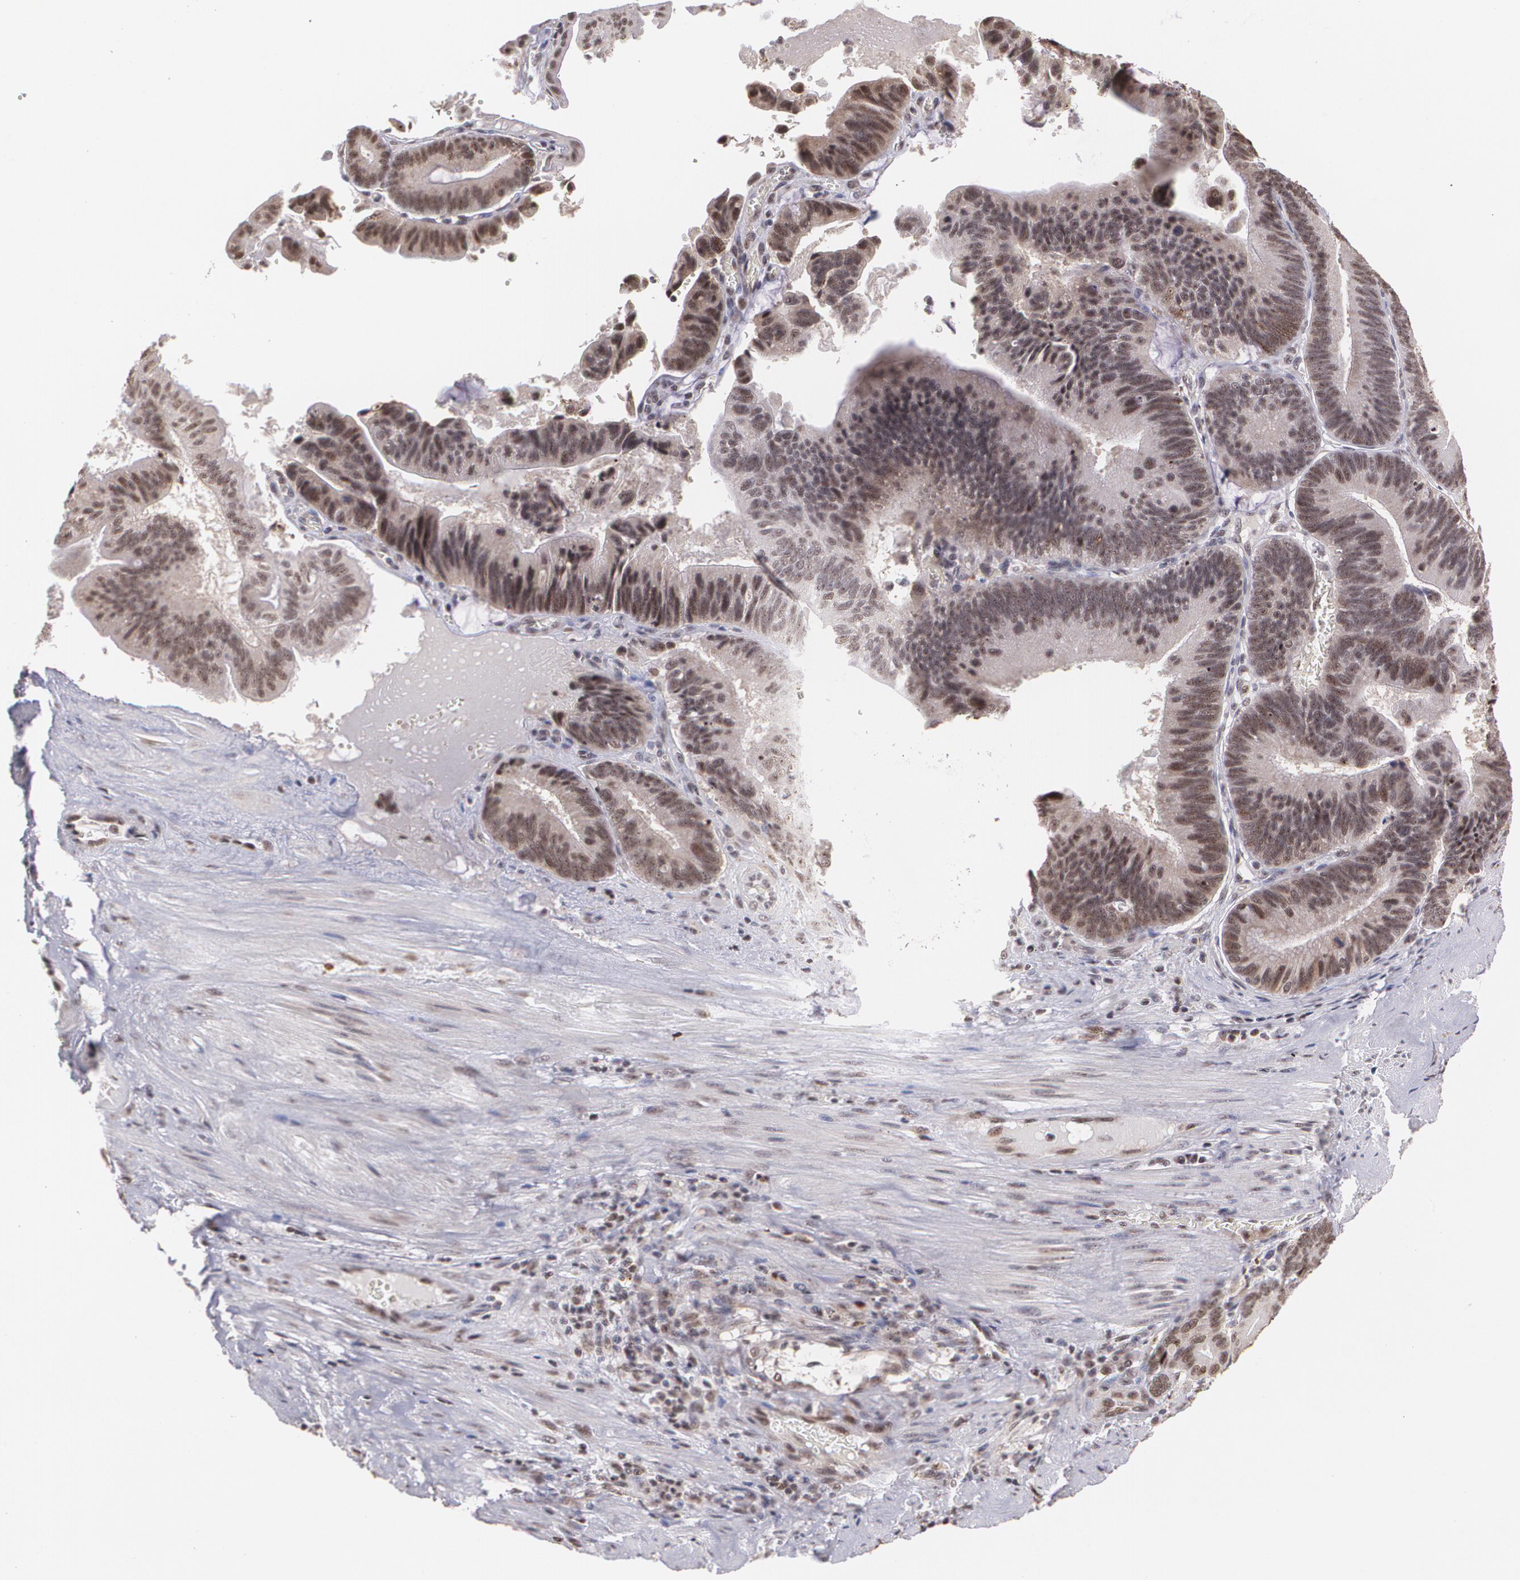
{"staining": {"intensity": "moderate", "quantity": ">75%", "location": "cytoplasmic/membranous,nuclear"}, "tissue": "pancreatic cancer", "cell_type": "Tumor cells", "image_type": "cancer", "snomed": [{"axis": "morphology", "description": "Adenocarcinoma, NOS"}, {"axis": "topography", "description": "Pancreas"}], "caption": "Human pancreatic cancer (adenocarcinoma) stained for a protein (brown) demonstrates moderate cytoplasmic/membranous and nuclear positive staining in about >75% of tumor cells.", "gene": "C6orf15", "patient": {"sex": "male", "age": 82}}